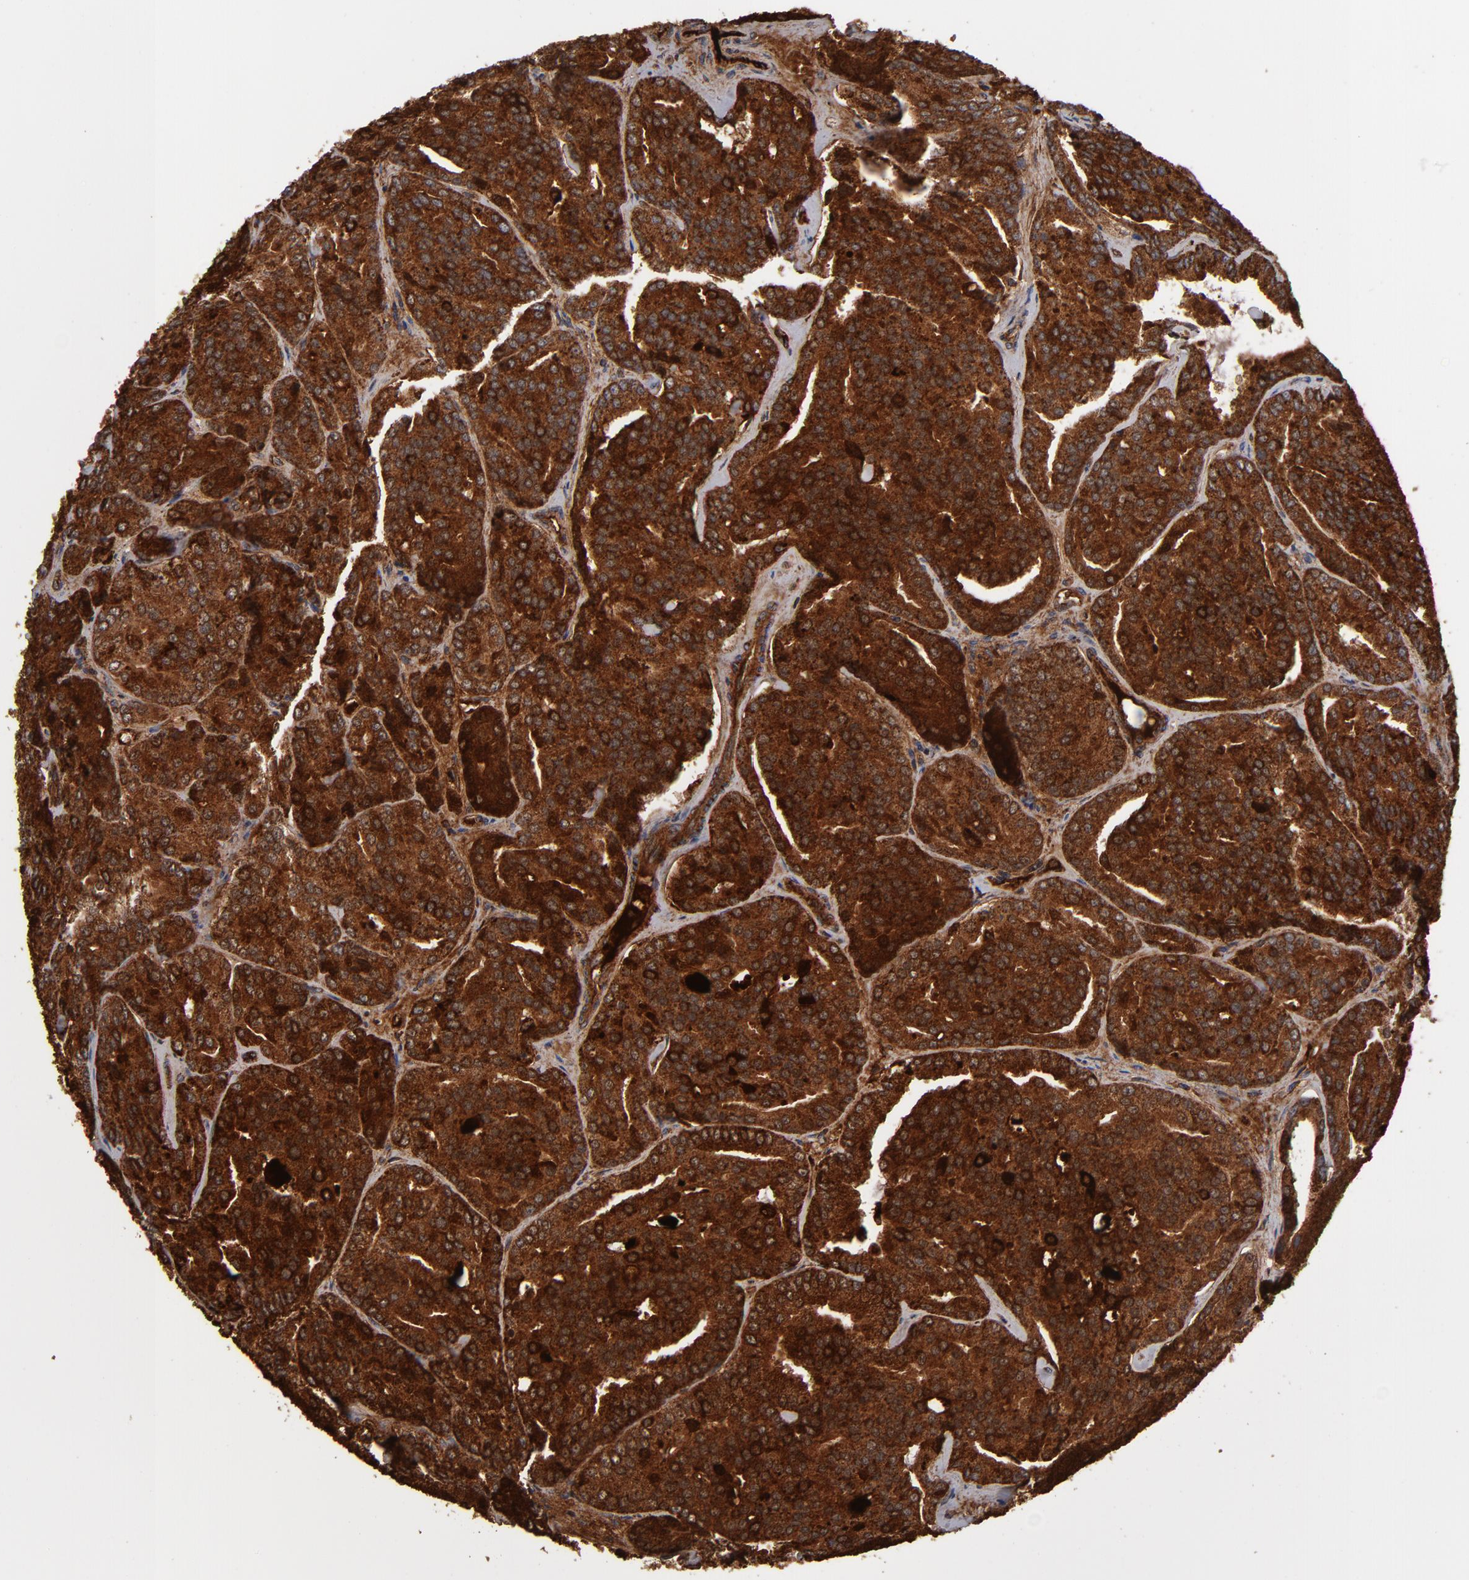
{"staining": {"intensity": "strong", "quantity": ">75%", "location": "cytoplasmic/membranous"}, "tissue": "prostate cancer", "cell_type": "Tumor cells", "image_type": "cancer", "snomed": [{"axis": "morphology", "description": "Adenocarcinoma, High grade"}, {"axis": "topography", "description": "Prostate"}], "caption": "Immunohistochemical staining of adenocarcinoma (high-grade) (prostate) exhibits strong cytoplasmic/membranous protein expression in approximately >75% of tumor cells.", "gene": "MIPOL1", "patient": {"sex": "male", "age": 64}}